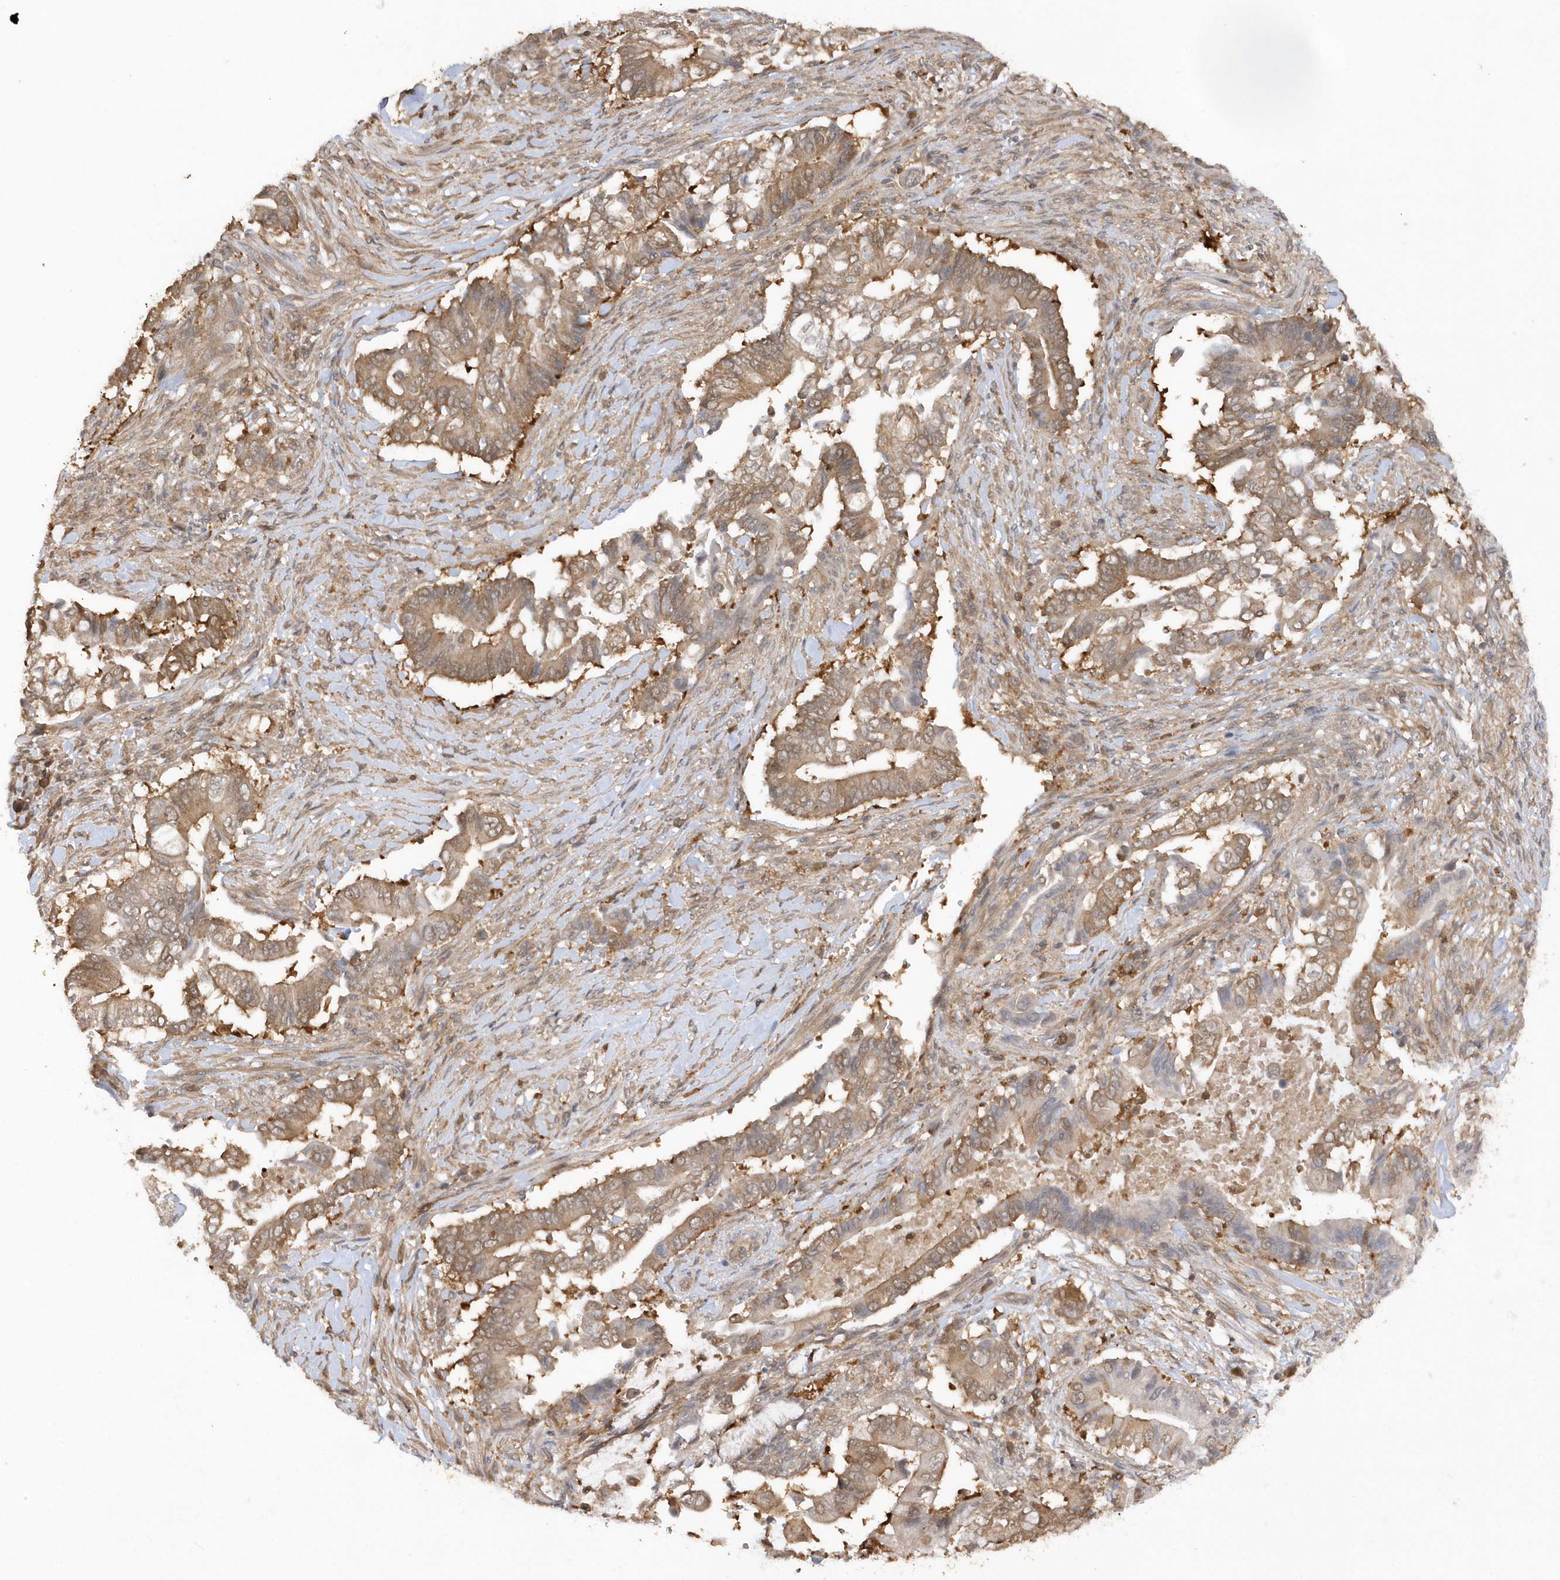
{"staining": {"intensity": "moderate", "quantity": ">75%", "location": "cytoplasmic/membranous"}, "tissue": "pancreatic cancer", "cell_type": "Tumor cells", "image_type": "cancer", "snomed": [{"axis": "morphology", "description": "Adenocarcinoma, NOS"}, {"axis": "topography", "description": "Pancreas"}], "caption": "This is a histology image of immunohistochemistry (IHC) staining of pancreatic adenocarcinoma, which shows moderate staining in the cytoplasmic/membranous of tumor cells.", "gene": "RPE", "patient": {"sex": "male", "age": 68}}